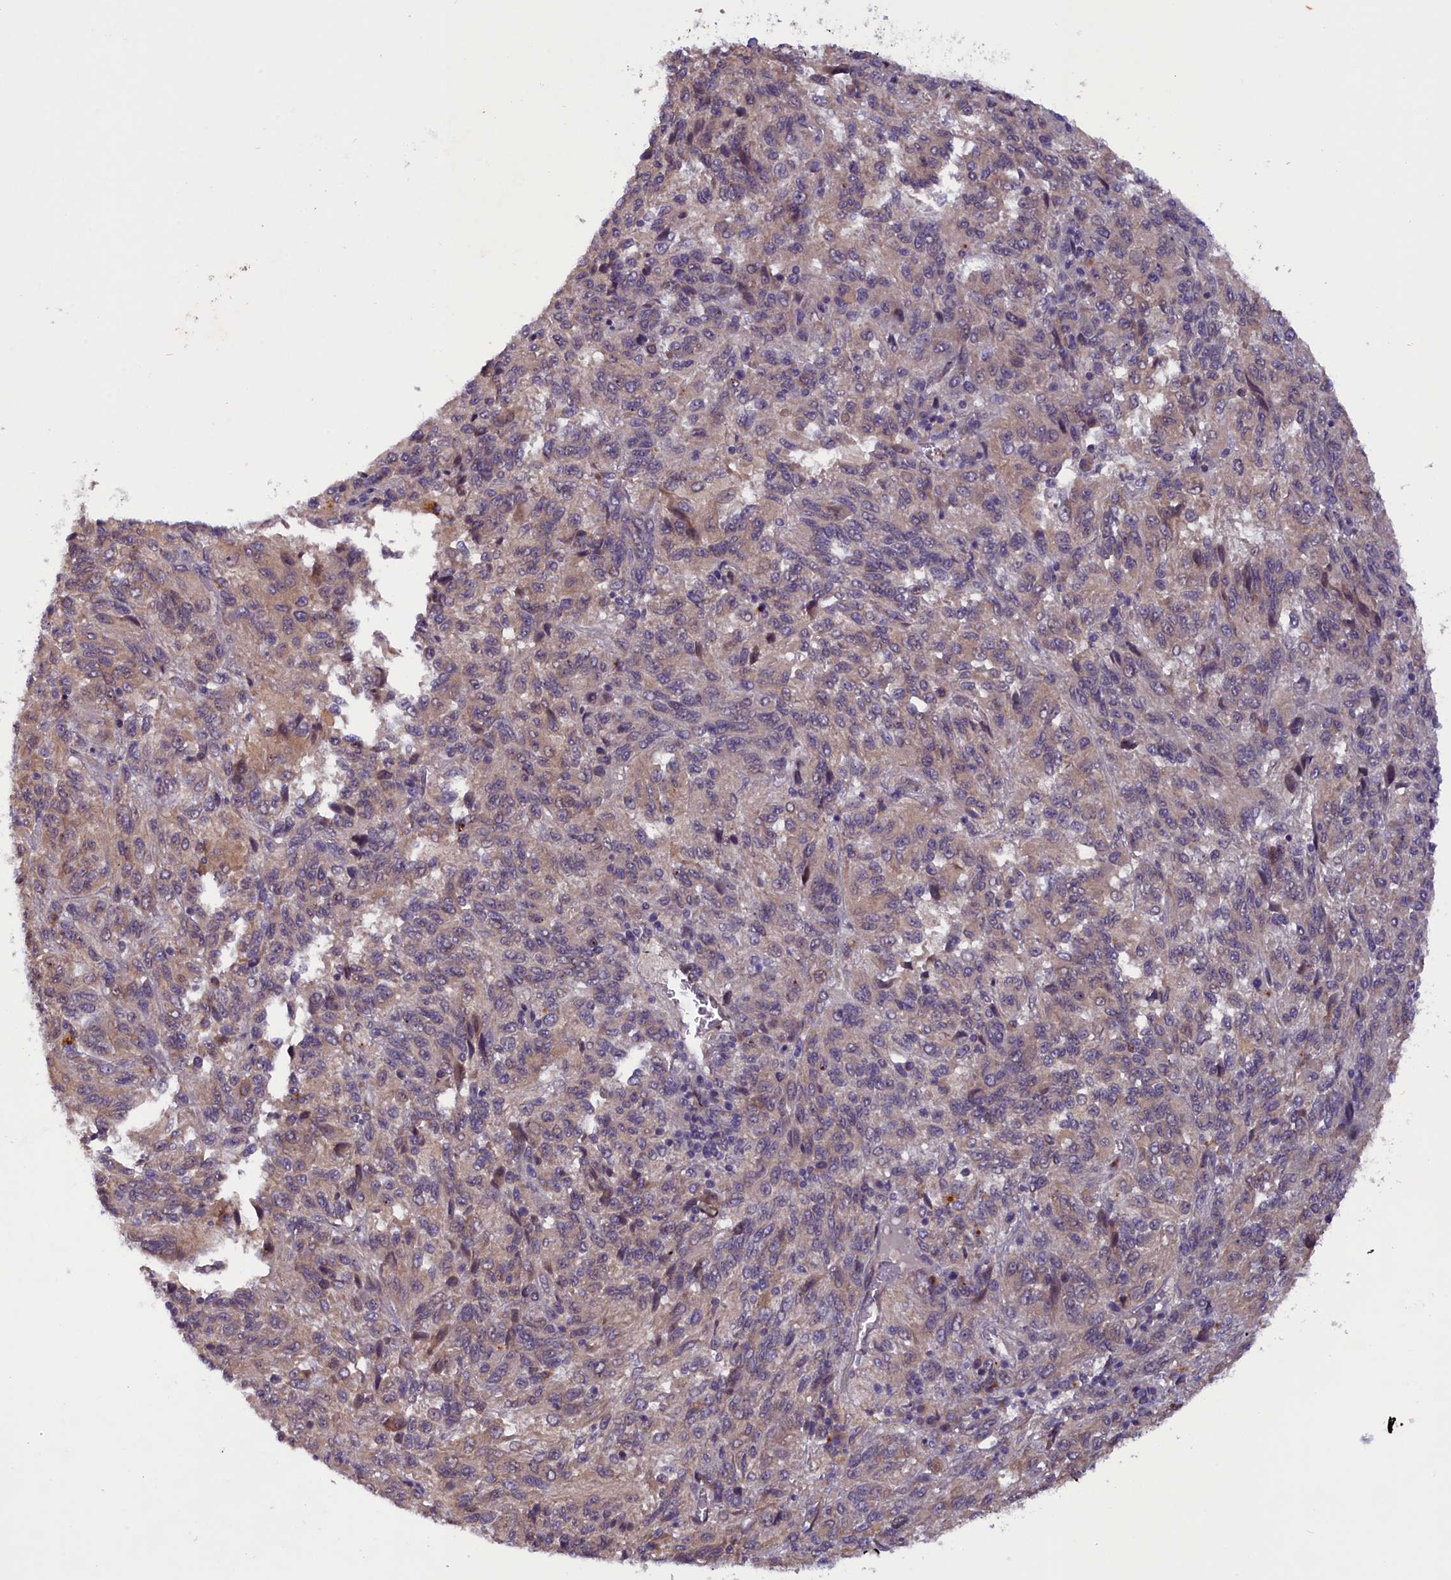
{"staining": {"intensity": "weak", "quantity": "25%-75%", "location": "cytoplasmic/membranous"}, "tissue": "melanoma", "cell_type": "Tumor cells", "image_type": "cancer", "snomed": [{"axis": "morphology", "description": "Malignant melanoma, Metastatic site"}, {"axis": "topography", "description": "Lung"}], "caption": "A micrograph of human malignant melanoma (metastatic site) stained for a protein displays weak cytoplasmic/membranous brown staining in tumor cells. (DAB (3,3'-diaminobenzidine) IHC with brightfield microscopy, high magnification).", "gene": "CCDC9B", "patient": {"sex": "male", "age": 64}}